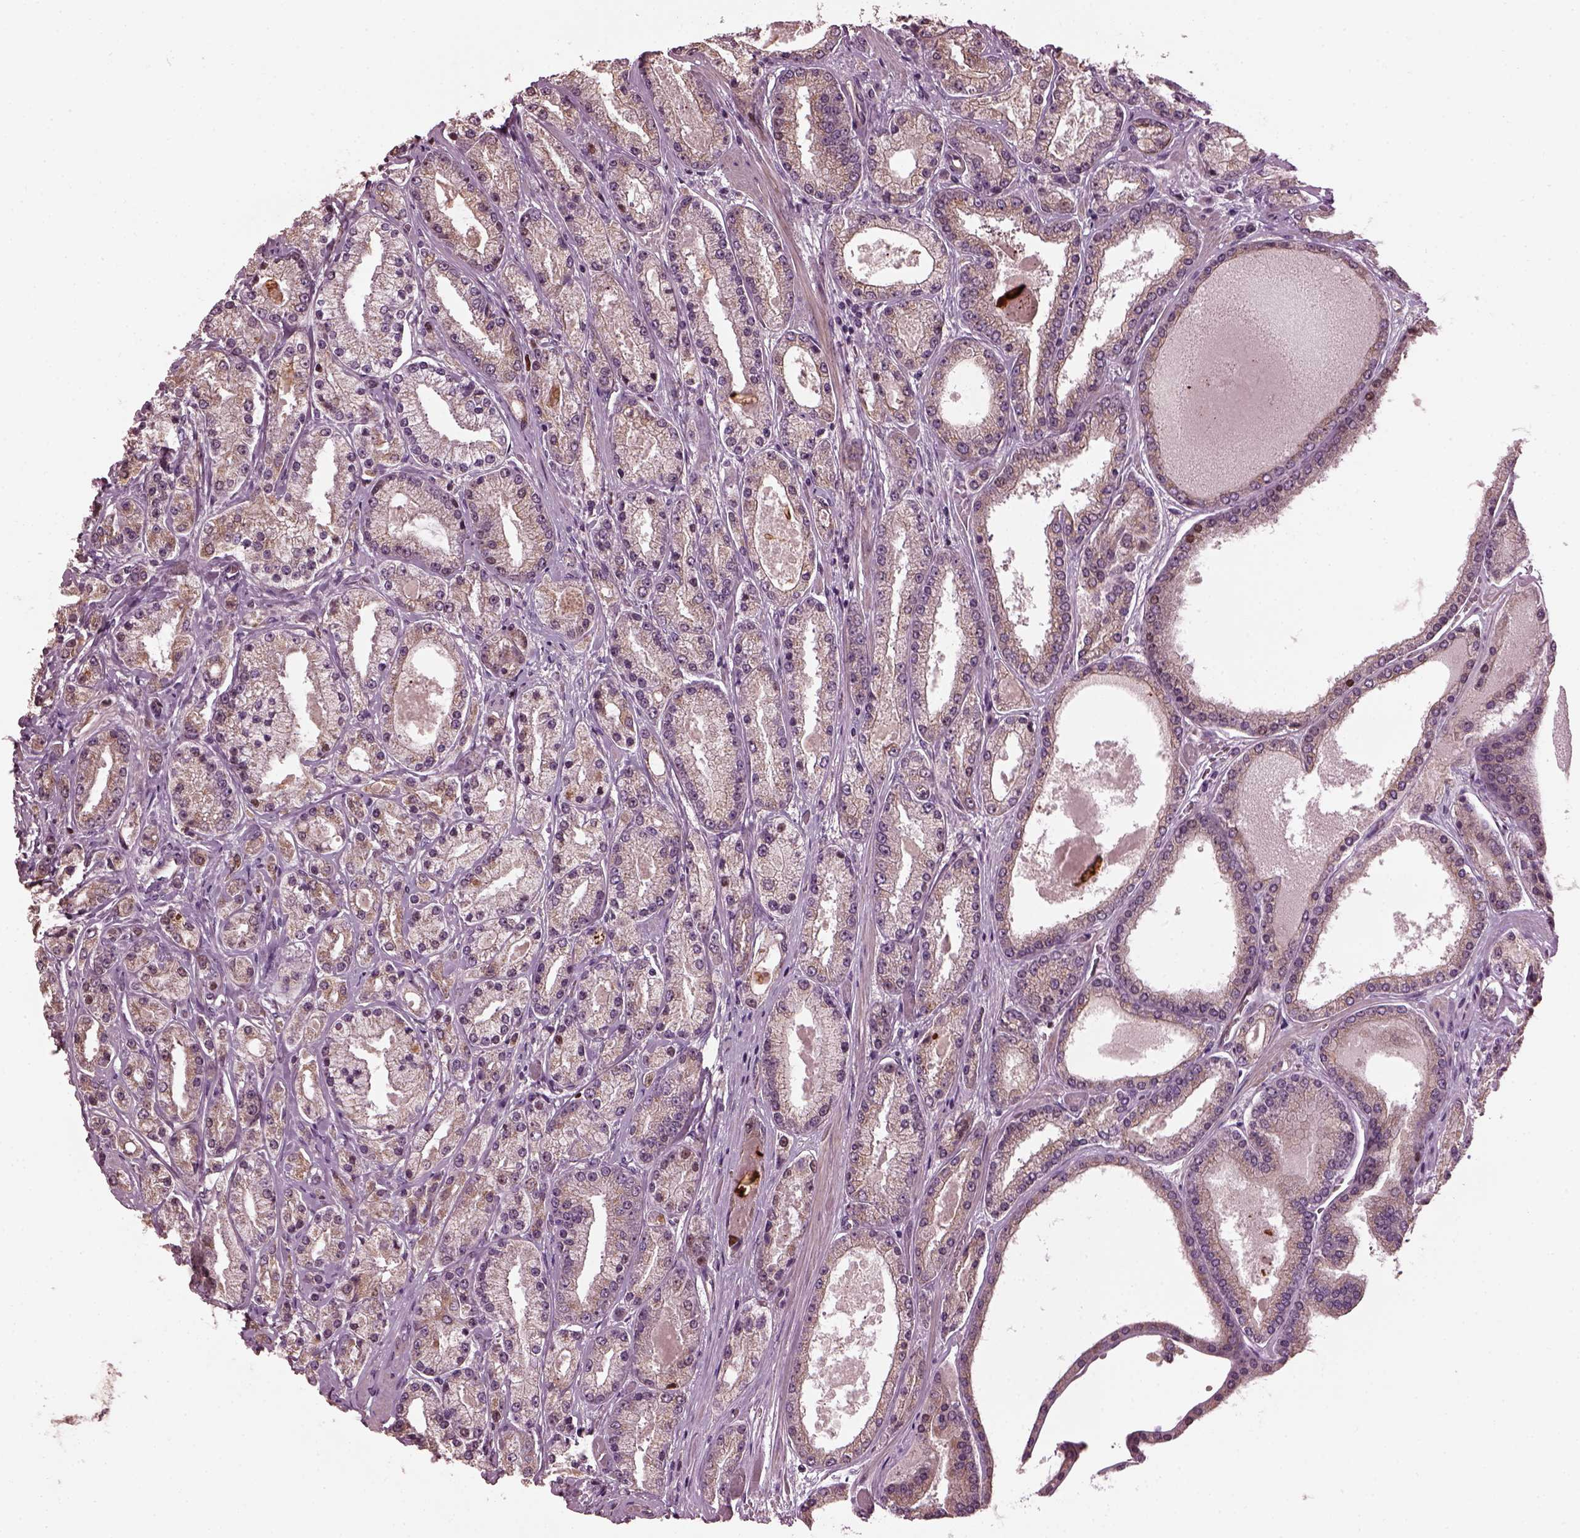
{"staining": {"intensity": "strong", "quantity": "<25%", "location": "nuclear"}, "tissue": "prostate cancer", "cell_type": "Tumor cells", "image_type": "cancer", "snomed": [{"axis": "morphology", "description": "Adenocarcinoma, High grade"}, {"axis": "topography", "description": "Prostate"}], "caption": "Prostate cancer (adenocarcinoma (high-grade)) tissue exhibits strong nuclear positivity in approximately <25% of tumor cells, visualized by immunohistochemistry.", "gene": "RUFY3", "patient": {"sex": "male", "age": 67}}